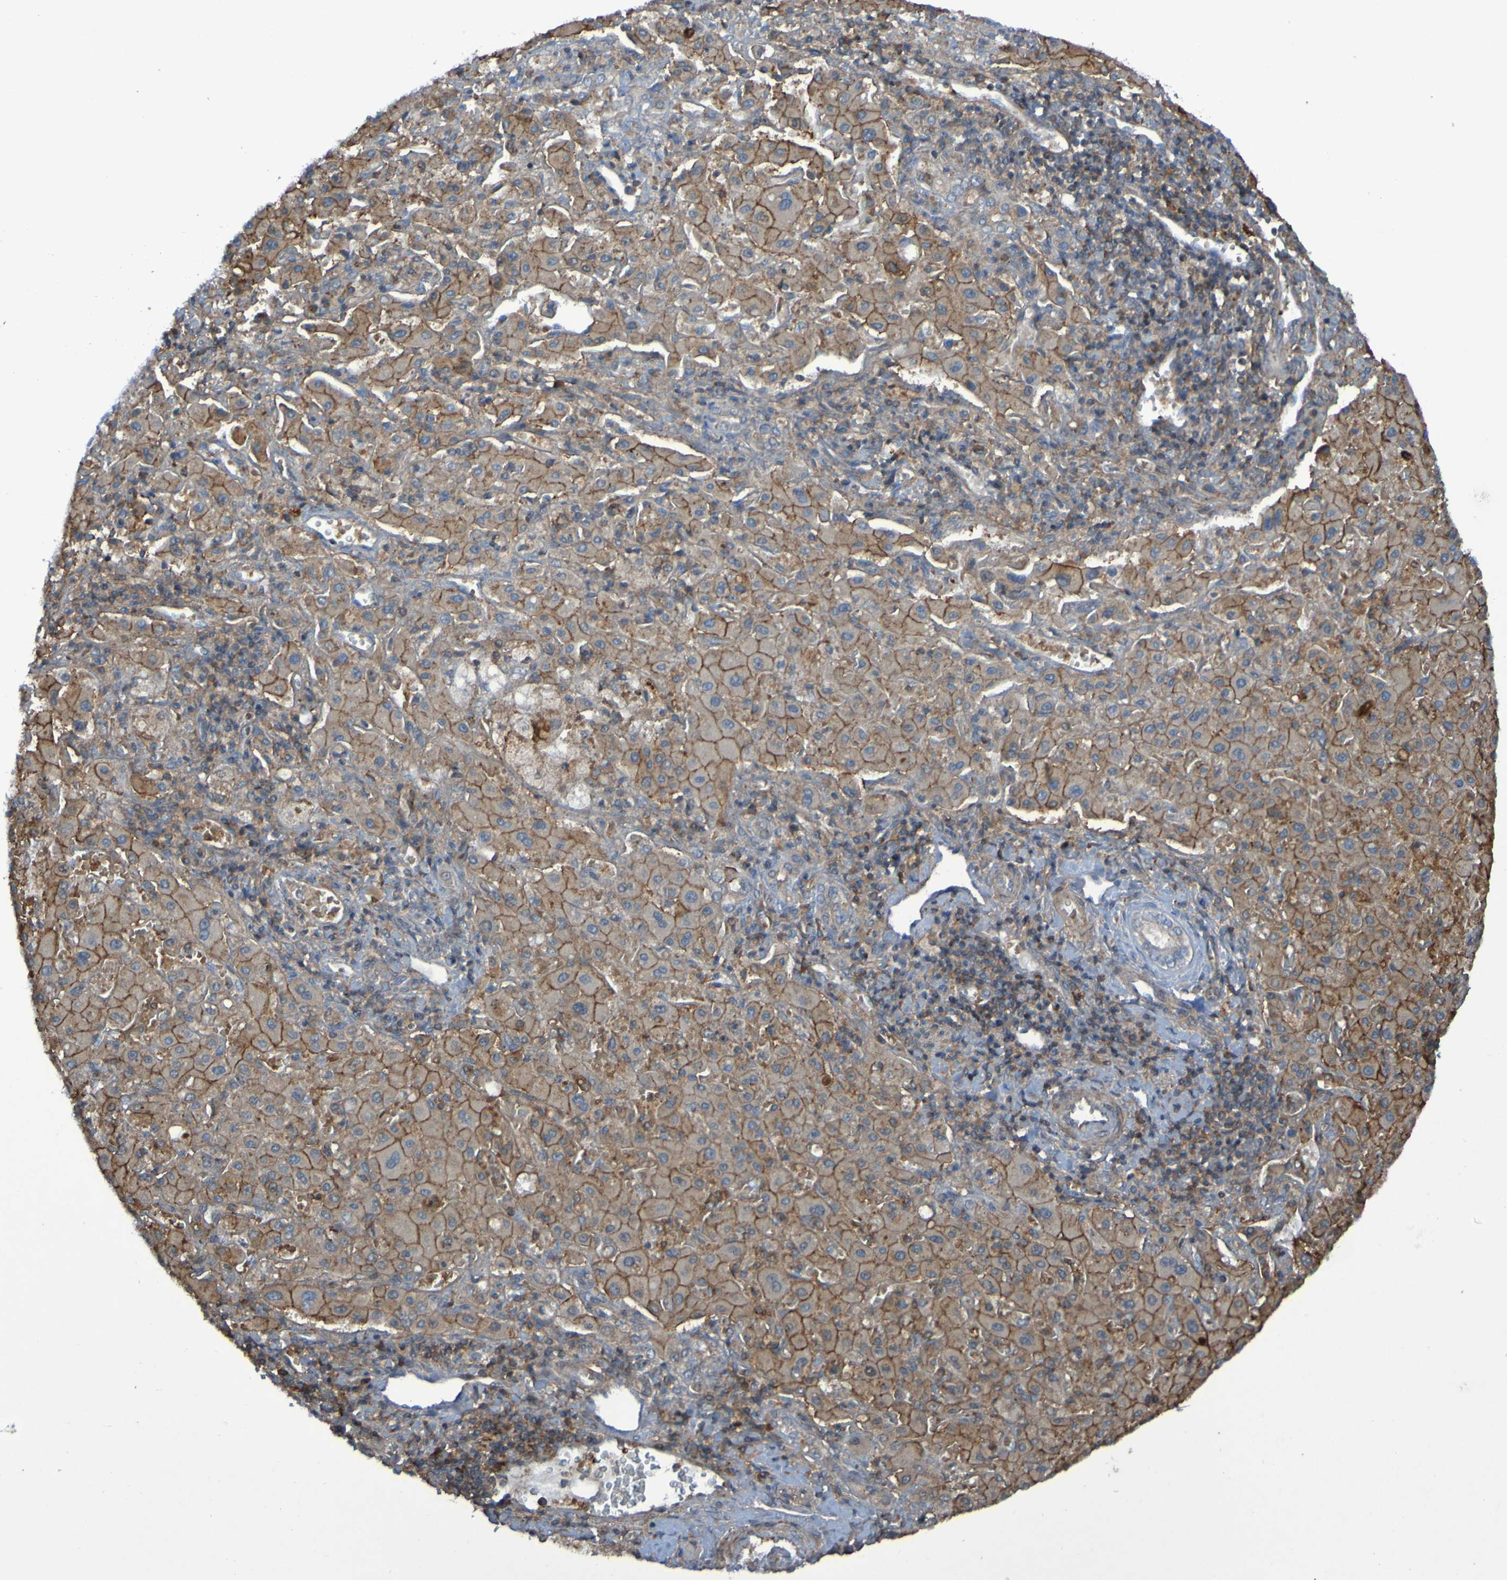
{"staining": {"intensity": "strong", "quantity": ">75%", "location": "cytoplasmic/membranous"}, "tissue": "liver cancer", "cell_type": "Tumor cells", "image_type": "cancer", "snomed": [{"axis": "morphology", "description": "Cholangiocarcinoma"}, {"axis": "topography", "description": "Liver"}], "caption": "Approximately >75% of tumor cells in liver cancer (cholangiocarcinoma) demonstrate strong cytoplasmic/membranous protein positivity as visualized by brown immunohistochemical staining.", "gene": "PDGFB", "patient": {"sex": "male", "age": 50}}